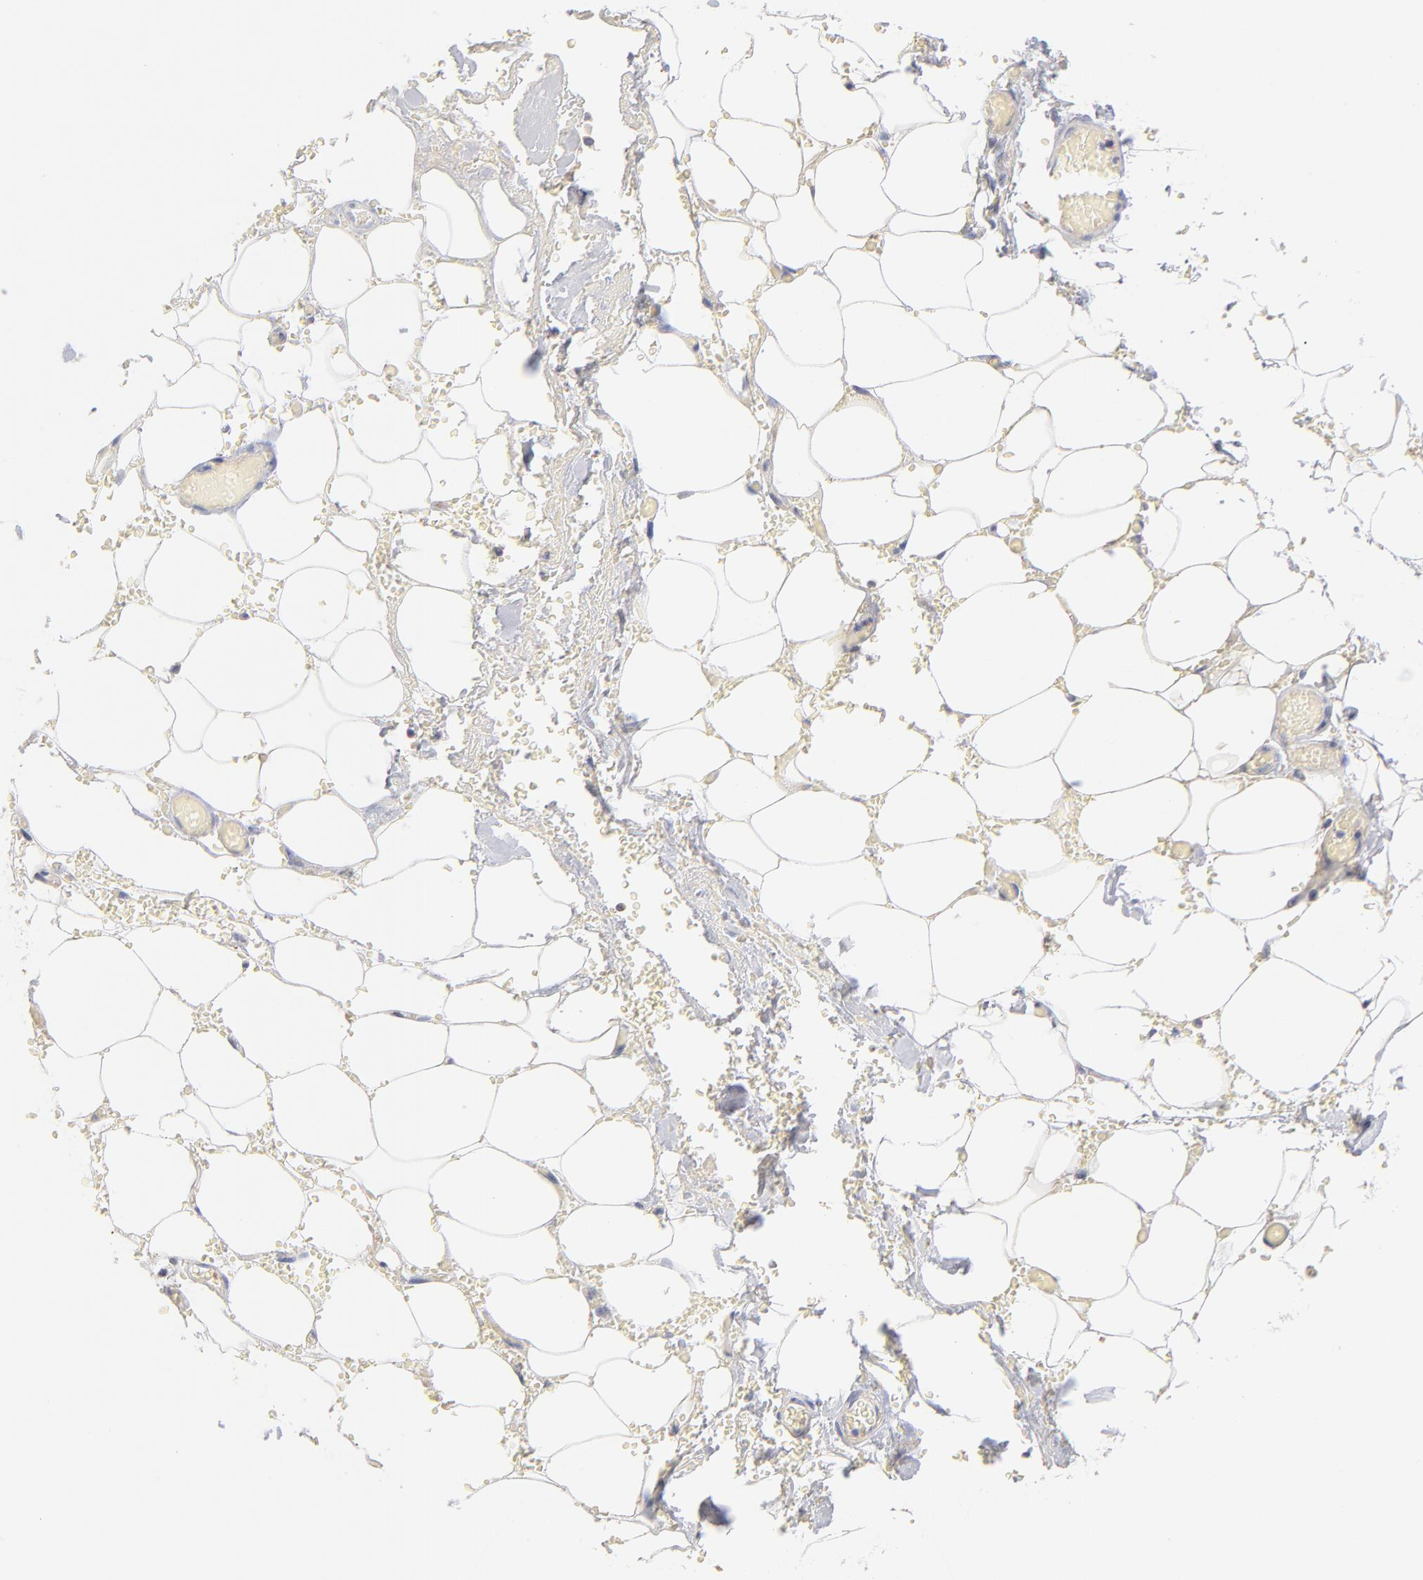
{"staining": {"intensity": "negative", "quantity": "none", "location": "none"}, "tissue": "adipose tissue", "cell_type": "Adipocytes", "image_type": "normal", "snomed": [{"axis": "morphology", "description": "Normal tissue, NOS"}, {"axis": "morphology", "description": "Cholangiocarcinoma"}, {"axis": "topography", "description": "Liver"}, {"axis": "topography", "description": "Peripheral nerve tissue"}], "caption": "Immunohistochemical staining of unremarkable adipose tissue exhibits no significant expression in adipocytes.", "gene": "ITGA8", "patient": {"sex": "male", "age": 50}}